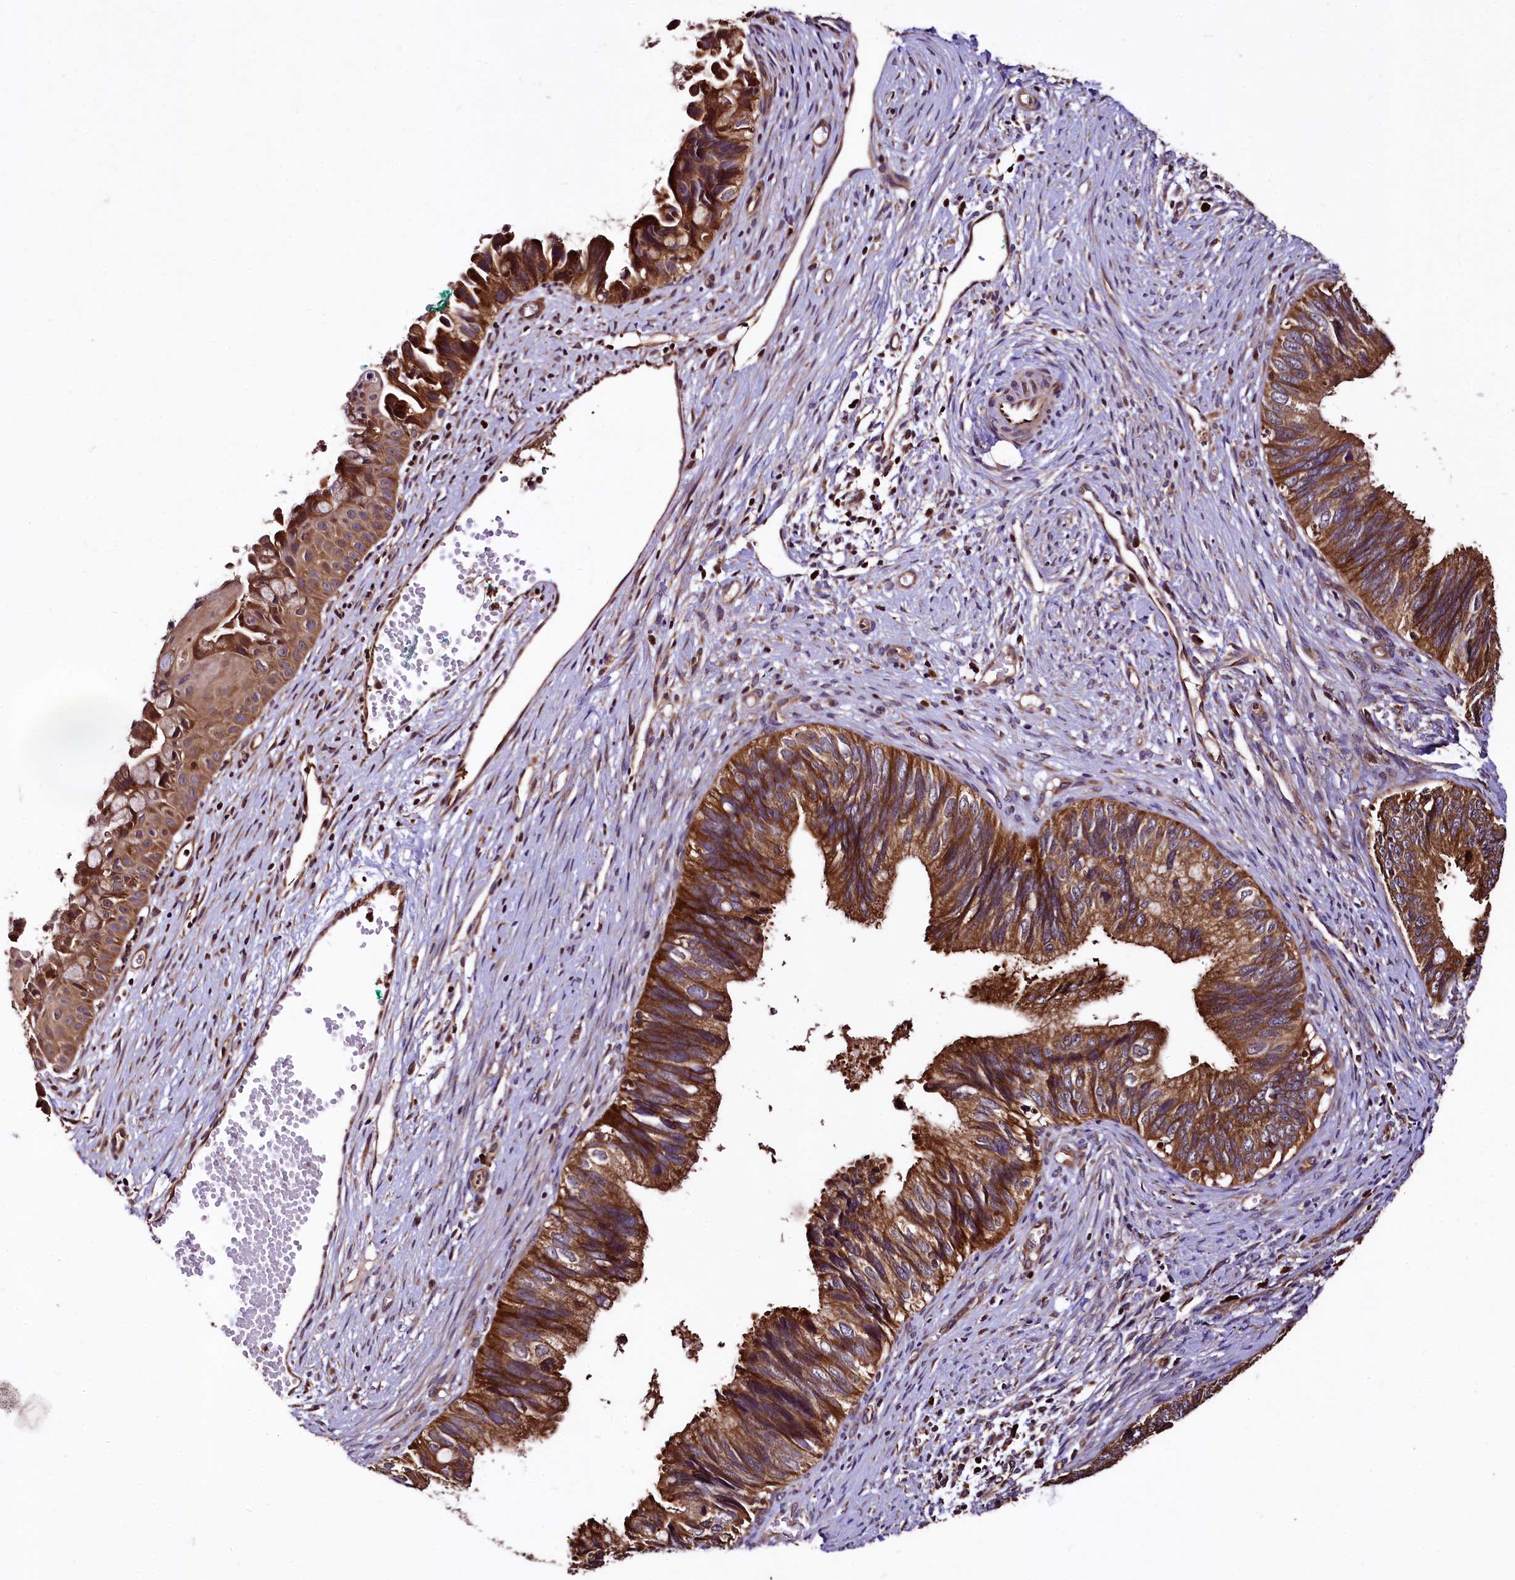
{"staining": {"intensity": "strong", "quantity": ">75%", "location": "cytoplasmic/membranous"}, "tissue": "cervical cancer", "cell_type": "Tumor cells", "image_type": "cancer", "snomed": [{"axis": "morphology", "description": "Adenocarcinoma, NOS"}, {"axis": "topography", "description": "Cervix"}], "caption": "High-magnification brightfield microscopy of cervical cancer stained with DAB (brown) and counterstained with hematoxylin (blue). tumor cells exhibit strong cytoplasmic/membranous staining is present in about>75% of cells.", "gene": "LRSAM1", "patient": {"sex": "female", "age": 42}}